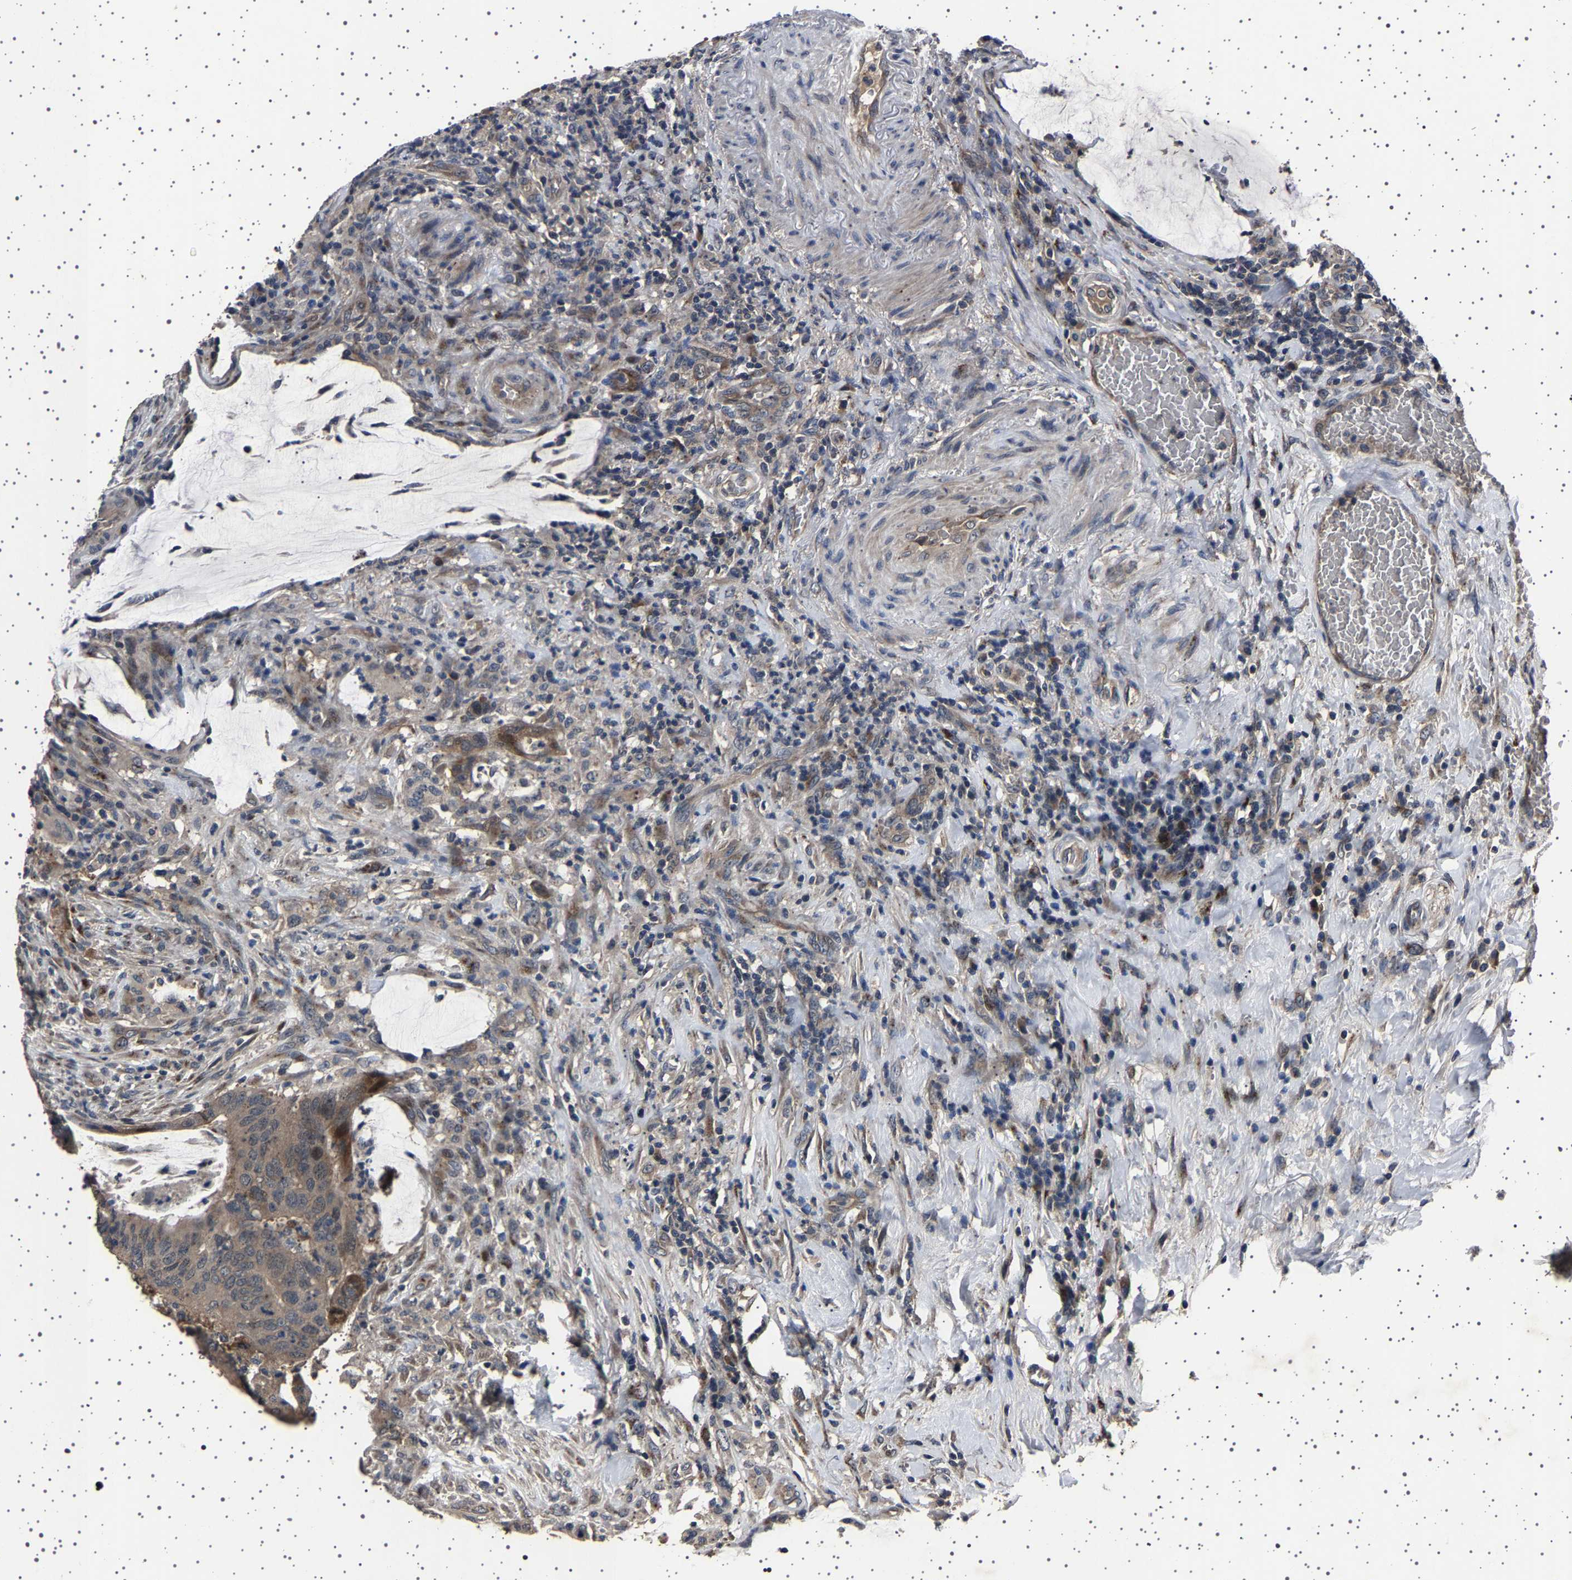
{"staining": {"intensity": "moderate", "quantity": "<25%", "location": "cytoplasmic/membranous"}, "tissue": "colorectal cancer", "cell_type": "Tumor cells", "image_type": "cancer", "snomed": [{"axis": "morphology", "description": "Normal tissue, NOS"}, {"axis": "morphology", "description": "Adenocarcinoma, NOS"}, {"axis": "topography", "description": "Rectum"}, {"axis": "topography", "description": "Peripheral nerve tissue"}], "caption": "Brown immunohistochemical staining in human adenocarcinoma (colorectal) shows moderate cytoplasmic/membranous positivity in about <25% of tumor cells.", "gene": "NCKAP1", "patient": {"sex": "male", "age": 92}}